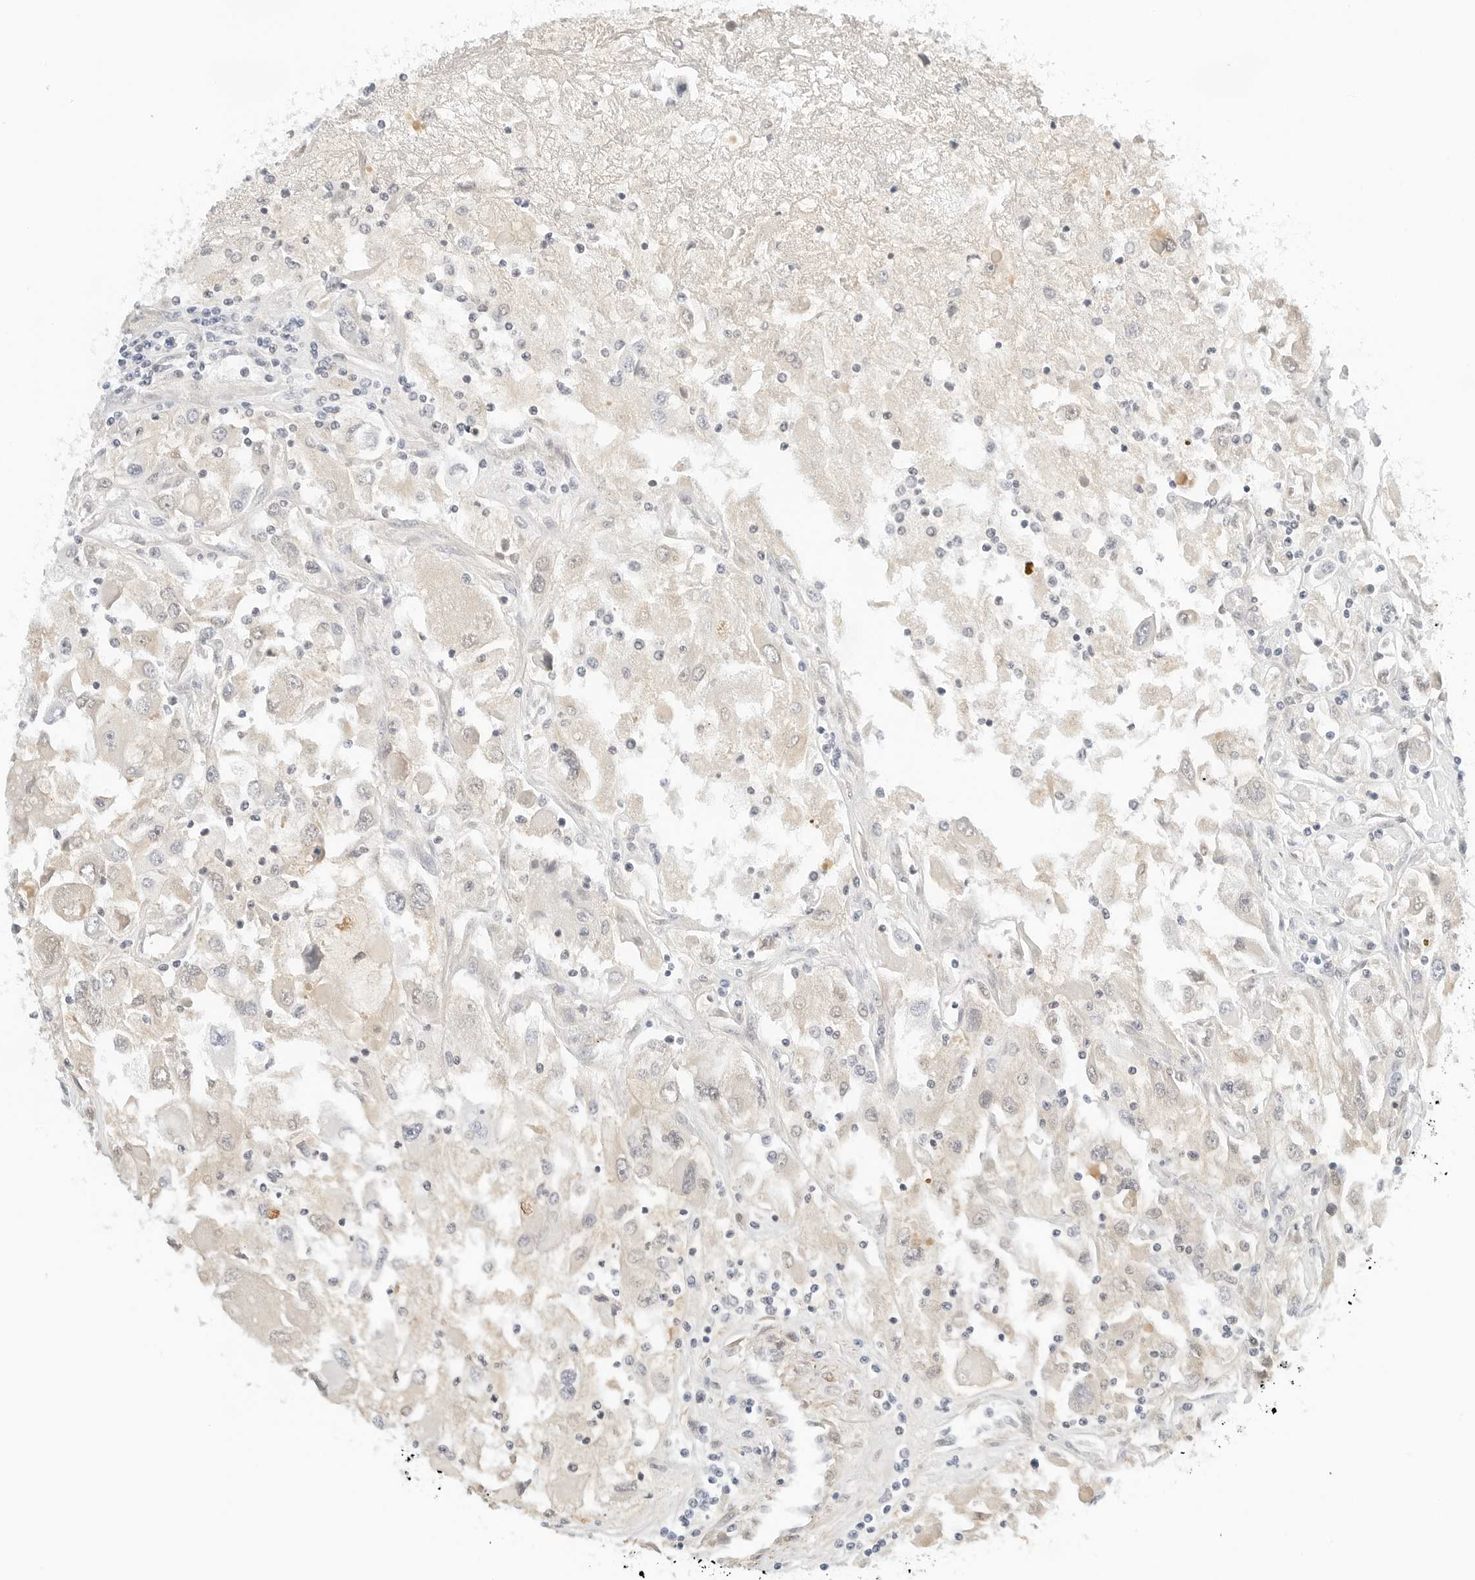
{"staining": {"intensity": "negative", "quantity": "none", "location": "none"}, "tissue": "renal cancer", "cell_type": "Tumor cells", "image_type": "cancer", "snomed": [{"axis": "morphology", "description": "Adenocarcinoma, NOS"}, {"axis": "topography", "description": "Kidney"}], "caption": "High magnification brightfield microscopy of renal cancer stained with DAB (brown) and counterstained with hematoxylin (blue): tumor cells show no significant expression. (Immunohistochemistry (ihc), brightfield microscopy, high magnification).", "gene": "PKDCC", "patient": {"sex": "female", "age": 52}}